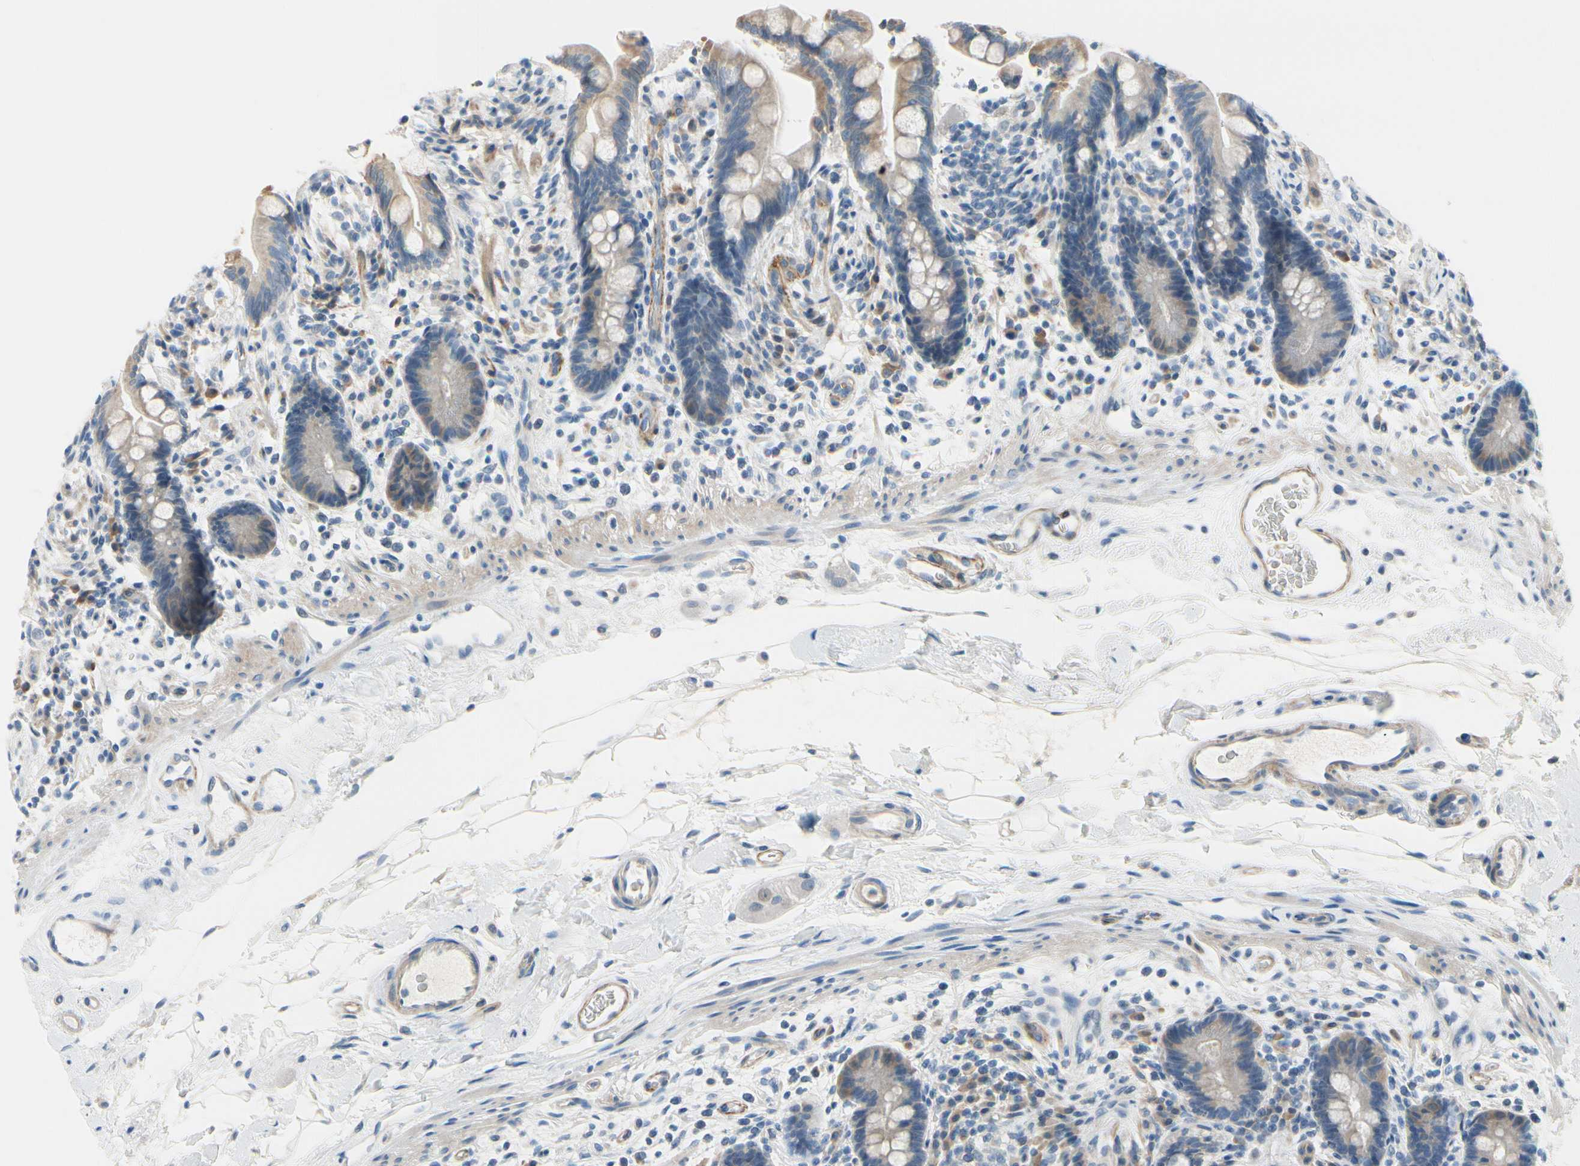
{"staining": {"intensity": "weak", "quantity": "<25%", "location": "cytoplasmic/membranous"}, "tissue": "colon", "cell_type": "Endothelial cells", "image_type": "normal", "snomed": [{"axis": "morphology", "description": "Normal tissue, NOS"}, {"axis": "topography", "description": "Colon"}], "caption": "IHC of unremarkable human colon displays no positivity in endothelial cells.", "gene": "FCER2", "patient": {"sex": "male", "age": 73}}